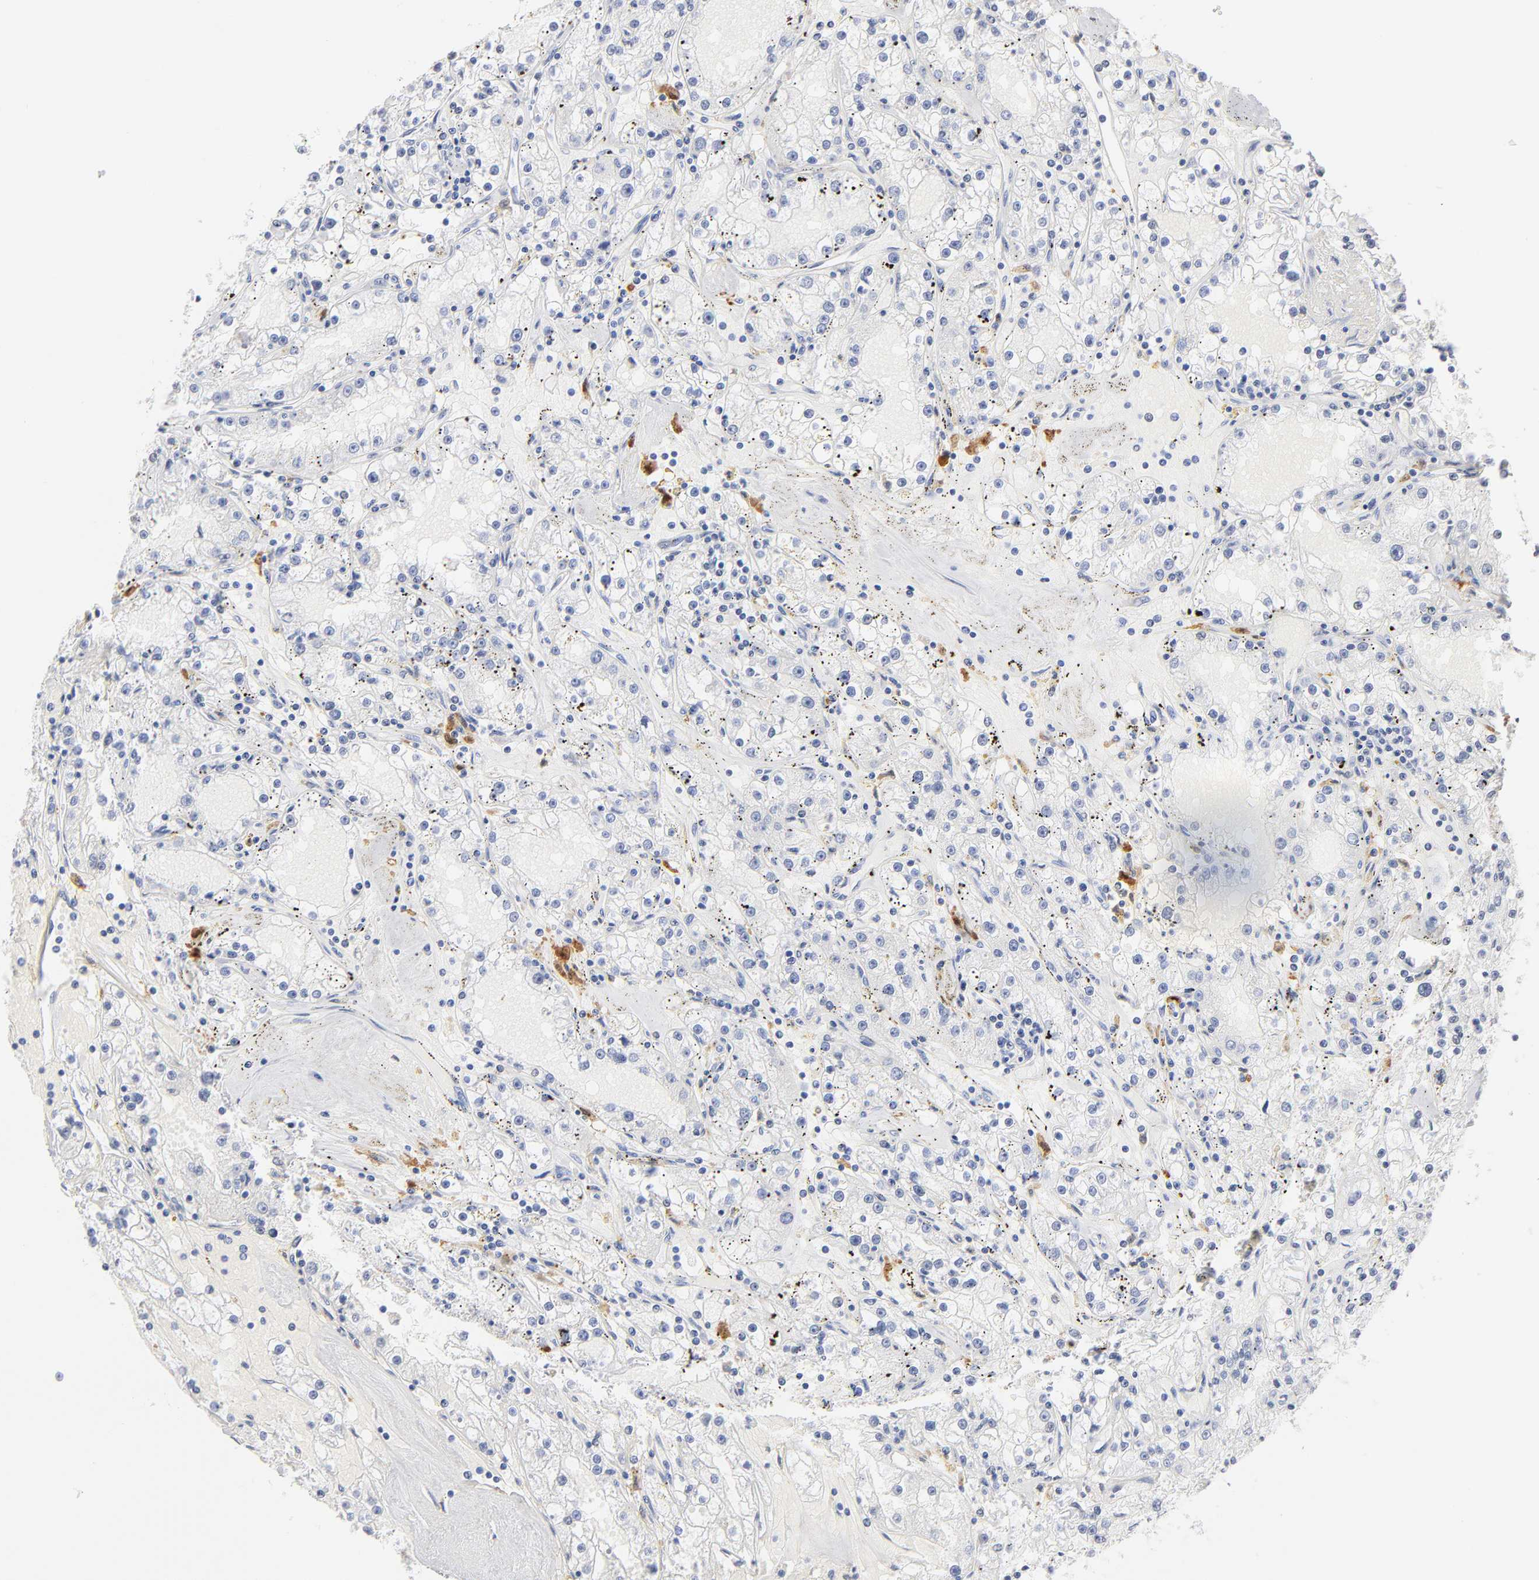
{"staining": {"intensity": "negative", "quantity": "none", "location": "none"}, "tissue": "renal cancer", "cell_type": "Tumor cells", "image_type": "cancer", "snomed": [{"axis": "morphology", "description": "Adenocarcinoma, NOS"}, {"axis": "topography", "description": "Kidney"}], "caption": "Immunohistochemistry (IHC) of renal cancer demonstrates no positivity in tumor cells.", "gene": "IFIT2", "patient": {"sex": "male", "age": 56}}